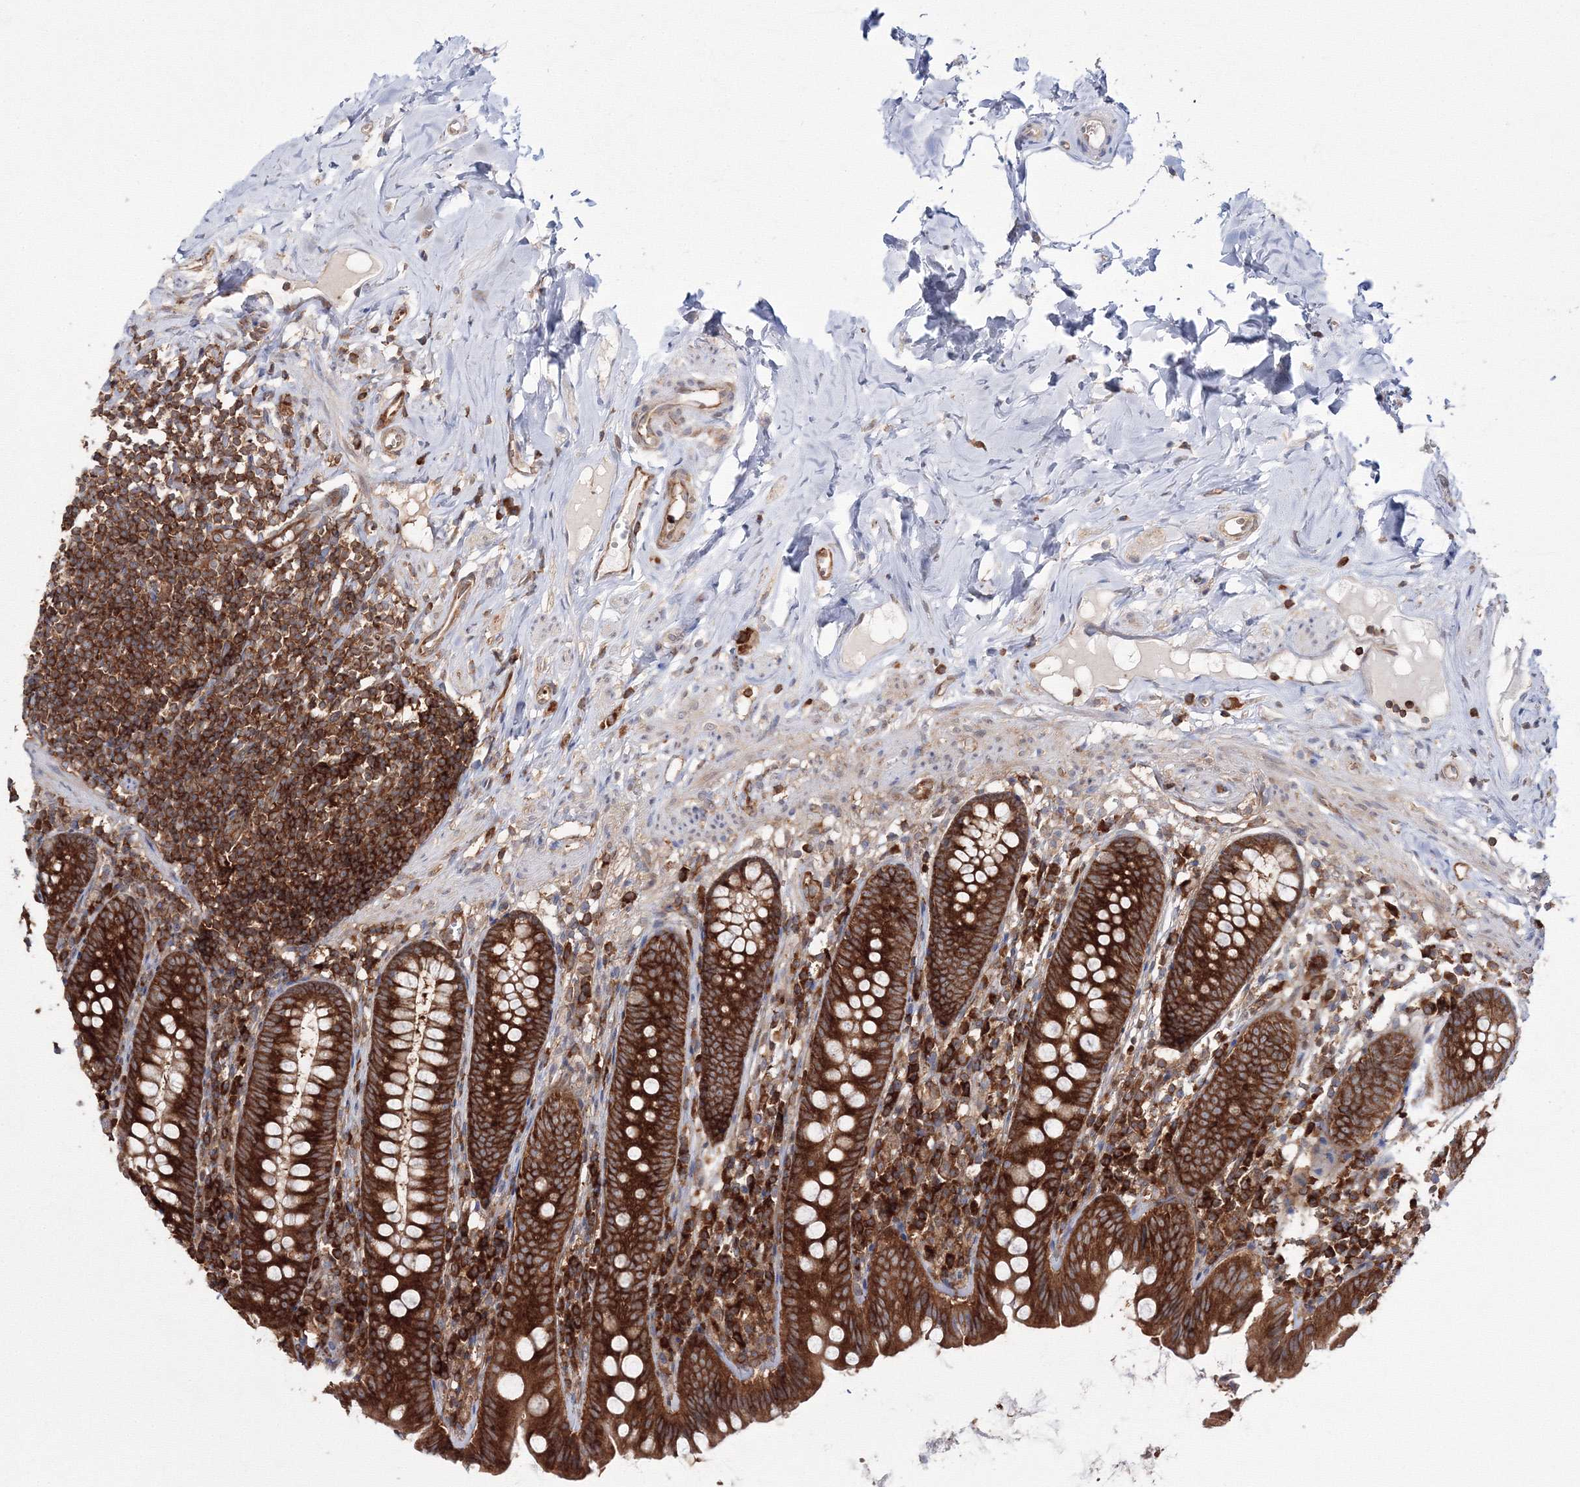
{"staining": {"intensity": "strong", "quantity": ">75%", "location": "cytoplasmic/membranous"}, "tissue": "appendix", "cell_type": "Glandular cells", "image_type": "normal", "snomed": [{"axis": "morphology", "description": "Normal tissue, NOS"}, {"axis": "topography", "description": "Appendix"}], "caption": "Appendix was stained to show a protein in brown. There is high levels of strong cytoplasmic/membranous expression in about >75% of glandular cells. The staining was performed using DAB (3,3'-diaminobenzidine), with brown indicating positive protein expression. Nuclei are stained blue with hematoxylin.", "gene": "HARS1", "patient": {"sex": "male", "age": 52}}